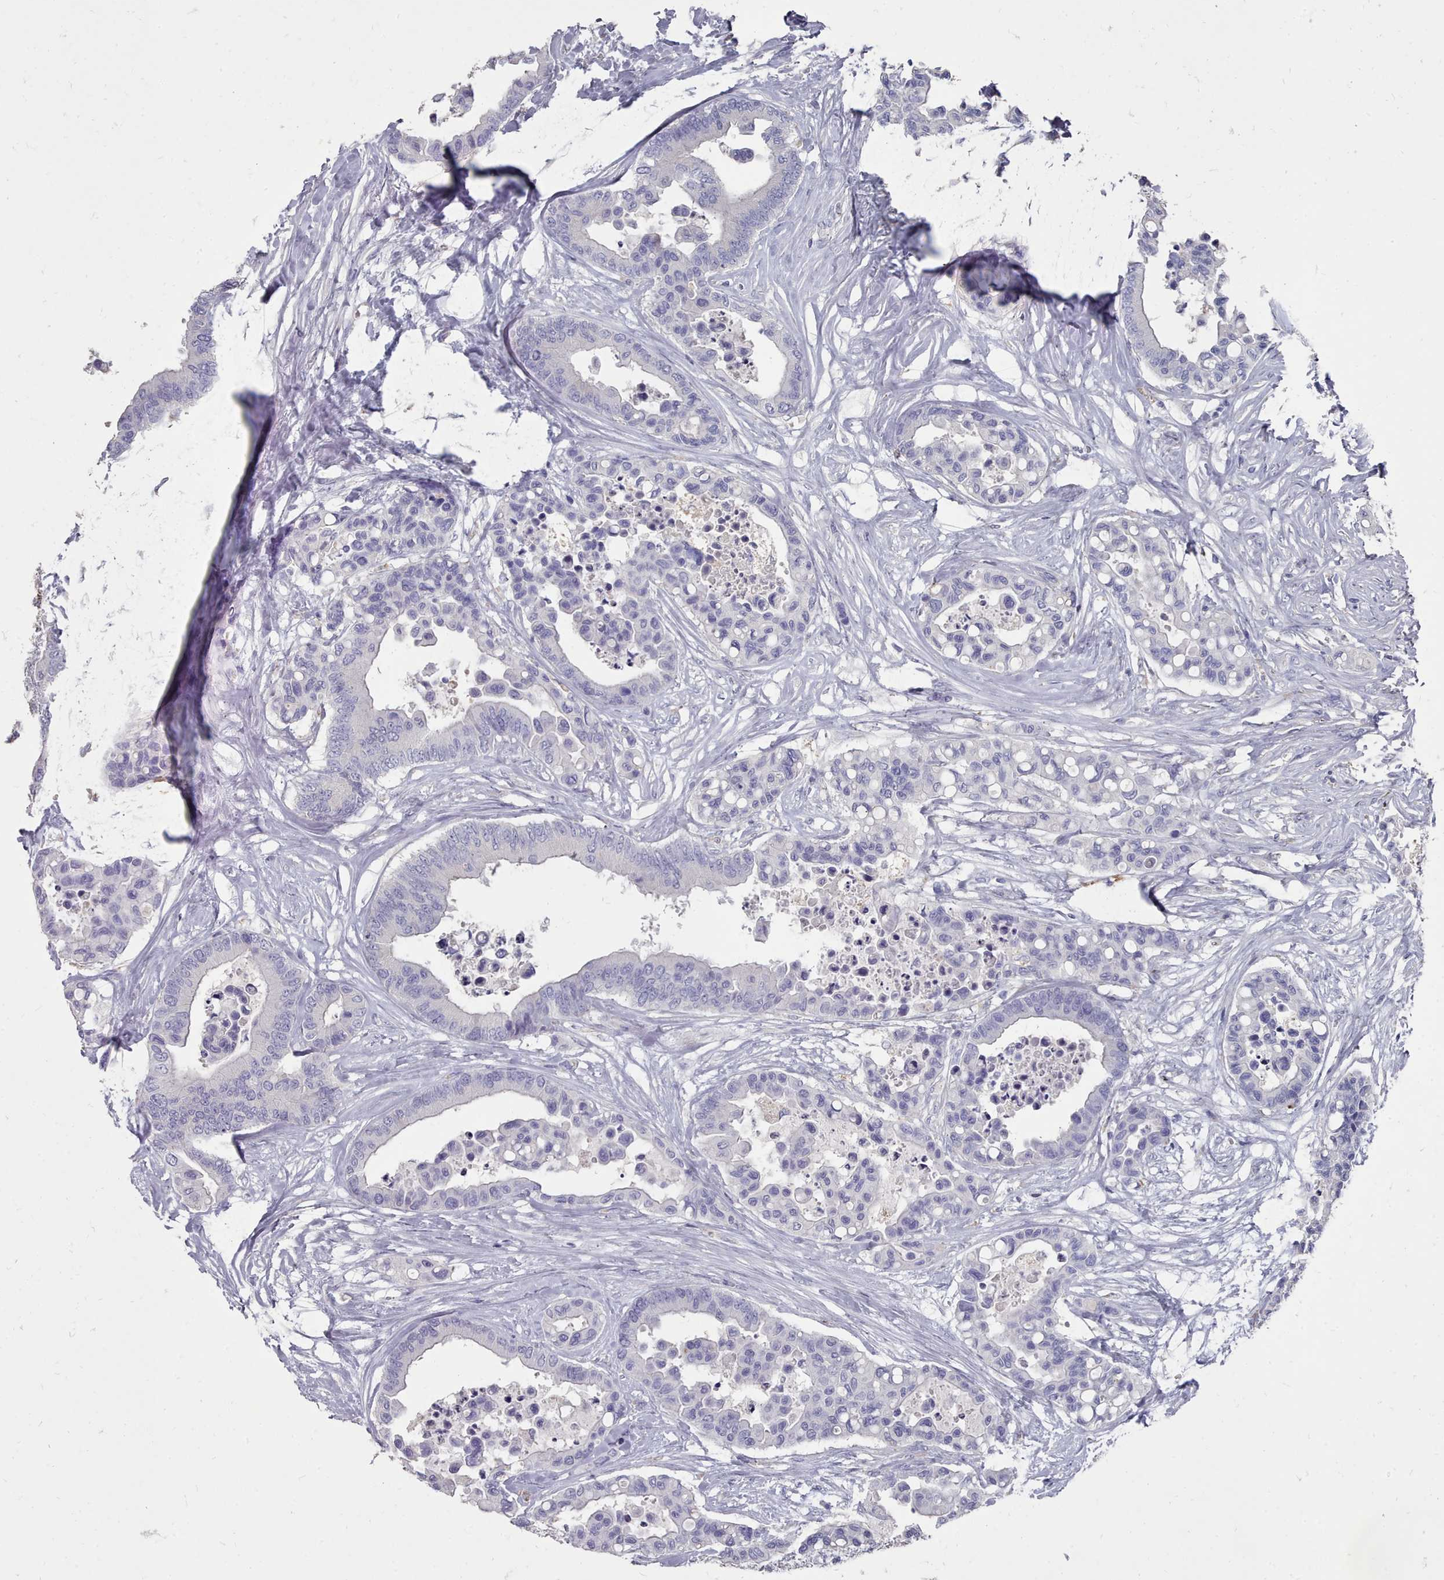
{"staining": {"intensity": "negative", "quantity": "none", "location": "none"}, "tissue": "colorectal cancer", "cell_type": "Tumor cells", "image_type": "cancer", "snomed": [{"axis": "morphology", "description": "Adenocarcinoma, NOS"}, {"axis": "topography", "description": "Colon"}], "caption": "DAB immunohistochemical staining of human colorectal cancer exhibits no significant expression in tumor cells. Brightfield microscopy of immunohistochemistry stained with DAB (3,3'-diaminobenzidine) (brown) and hematoxylin (blue), captured at high magnification.", "gene": "OTULINL", "patient": {"sex": "male", "age": 82}}